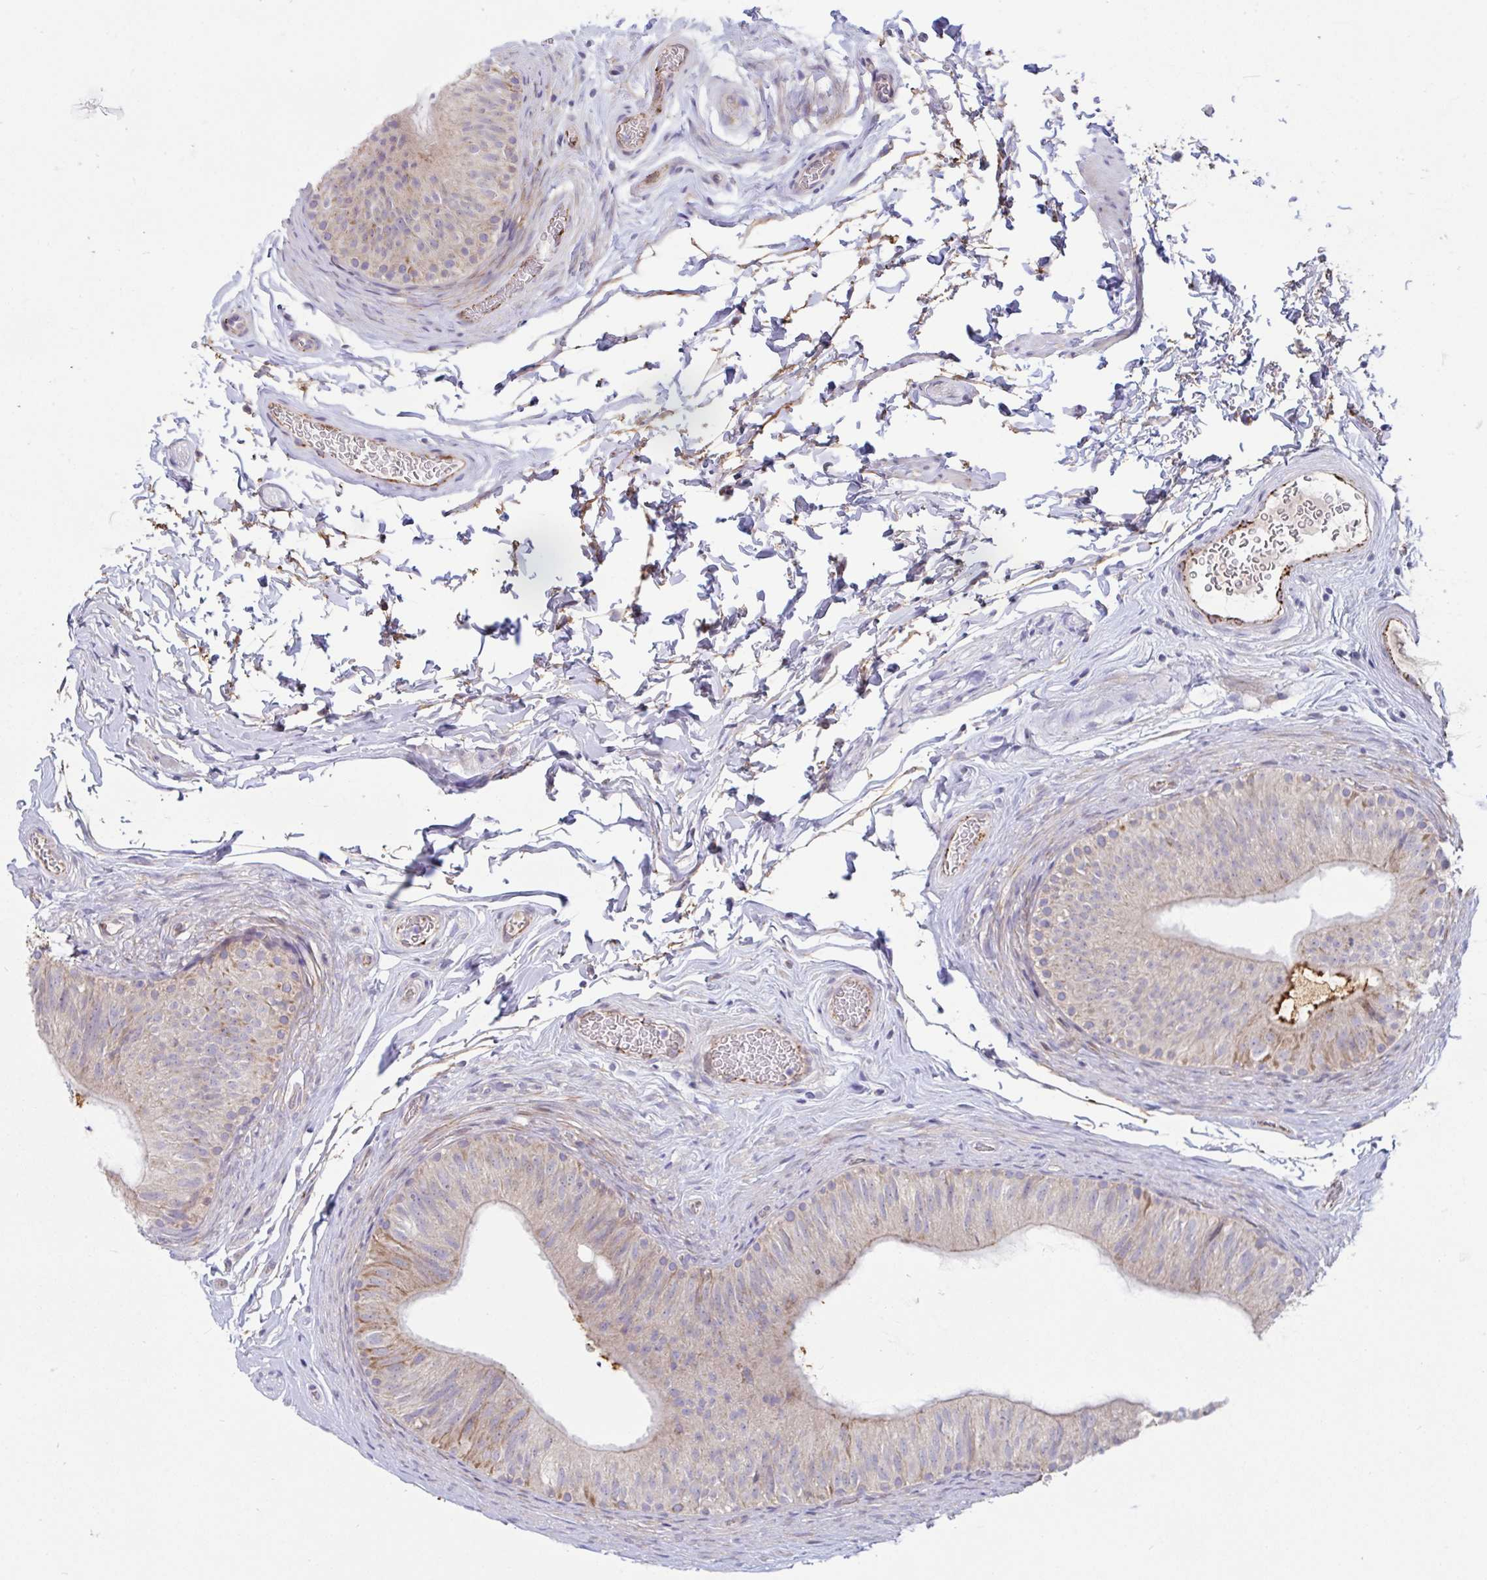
{"staining": {"intensity": "weak", "quantity": "<25%", "location": "cytoplasmic/membranous"}, "tissue": "epididymis", "cell_type": "Glandular cells", "image_type": "normal", "snomed": [{"axis": "morphology", "description": "Normal tissue, NOS"}, {"axis": "topography", "description": "Epididymis, spermatic cord, NOS"}, {"axis": "topography", "description": "Epididymis"}], "caption": "Immunohistochemistry histopathology image of unremarkable human epididymis stained for a protein (brown), which demonstrates no expression in glandular cells.", "gene": "IL37", "patient": {"sex": "male", "age": 31}}